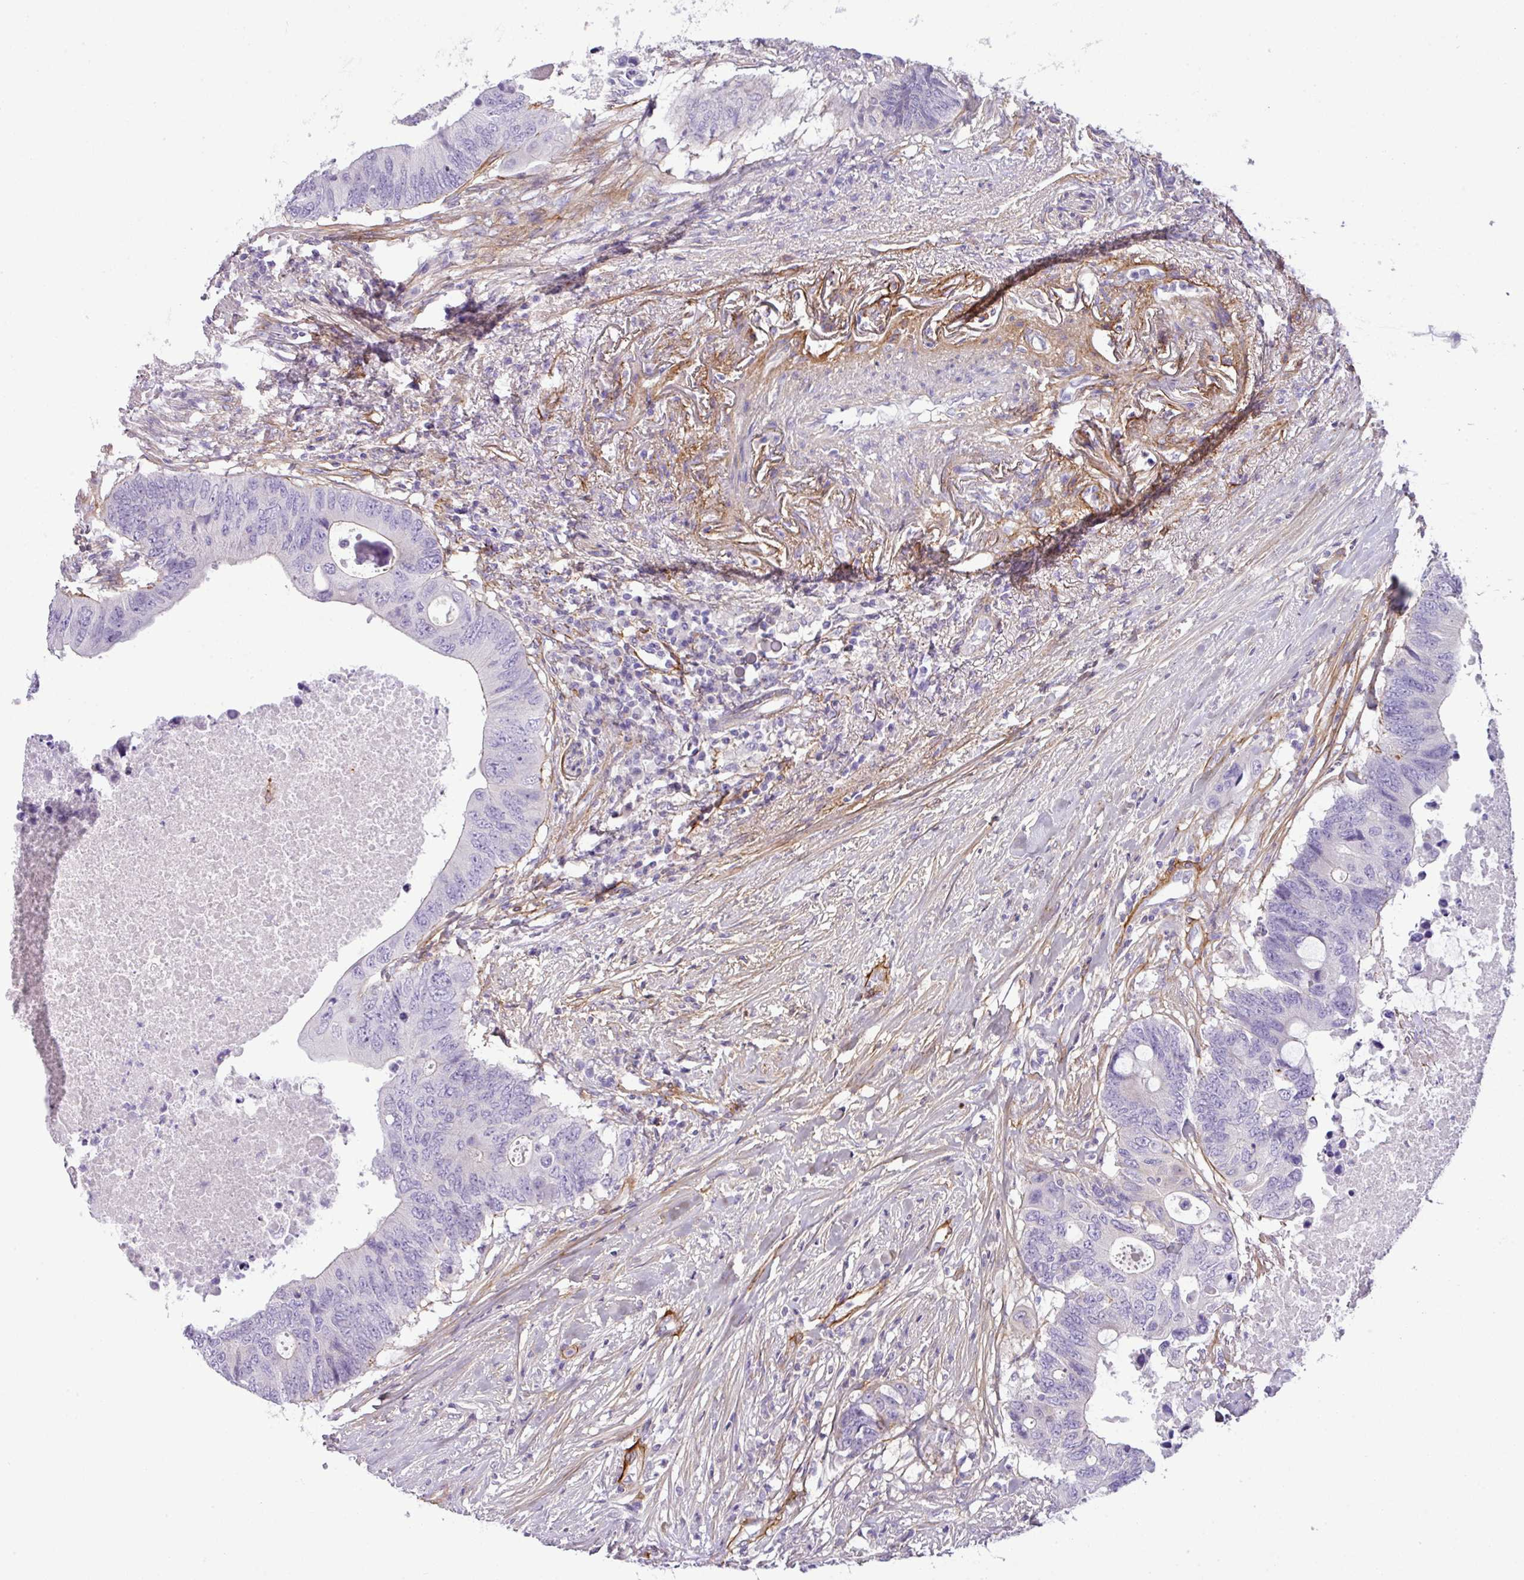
{"staining": {"intensity": "negative", "quantity": "none", "location": "none"}, "tissue": "colorectal cancer", "cell_type": "Tumor cells", "image_type": "cancer", "snomed": [{"axis": "morphology", "description": "Adenocarcinoma, NOS"}, {"axis": "topography", "description": "Colon"}], "caption": "IHC micrograph of colorectal adenocarcinoma stained for a protein (brown), which shows no expression in tumor cells.", "gene": "PARD6G", "patient": {"sex": "male", "age": 71}}